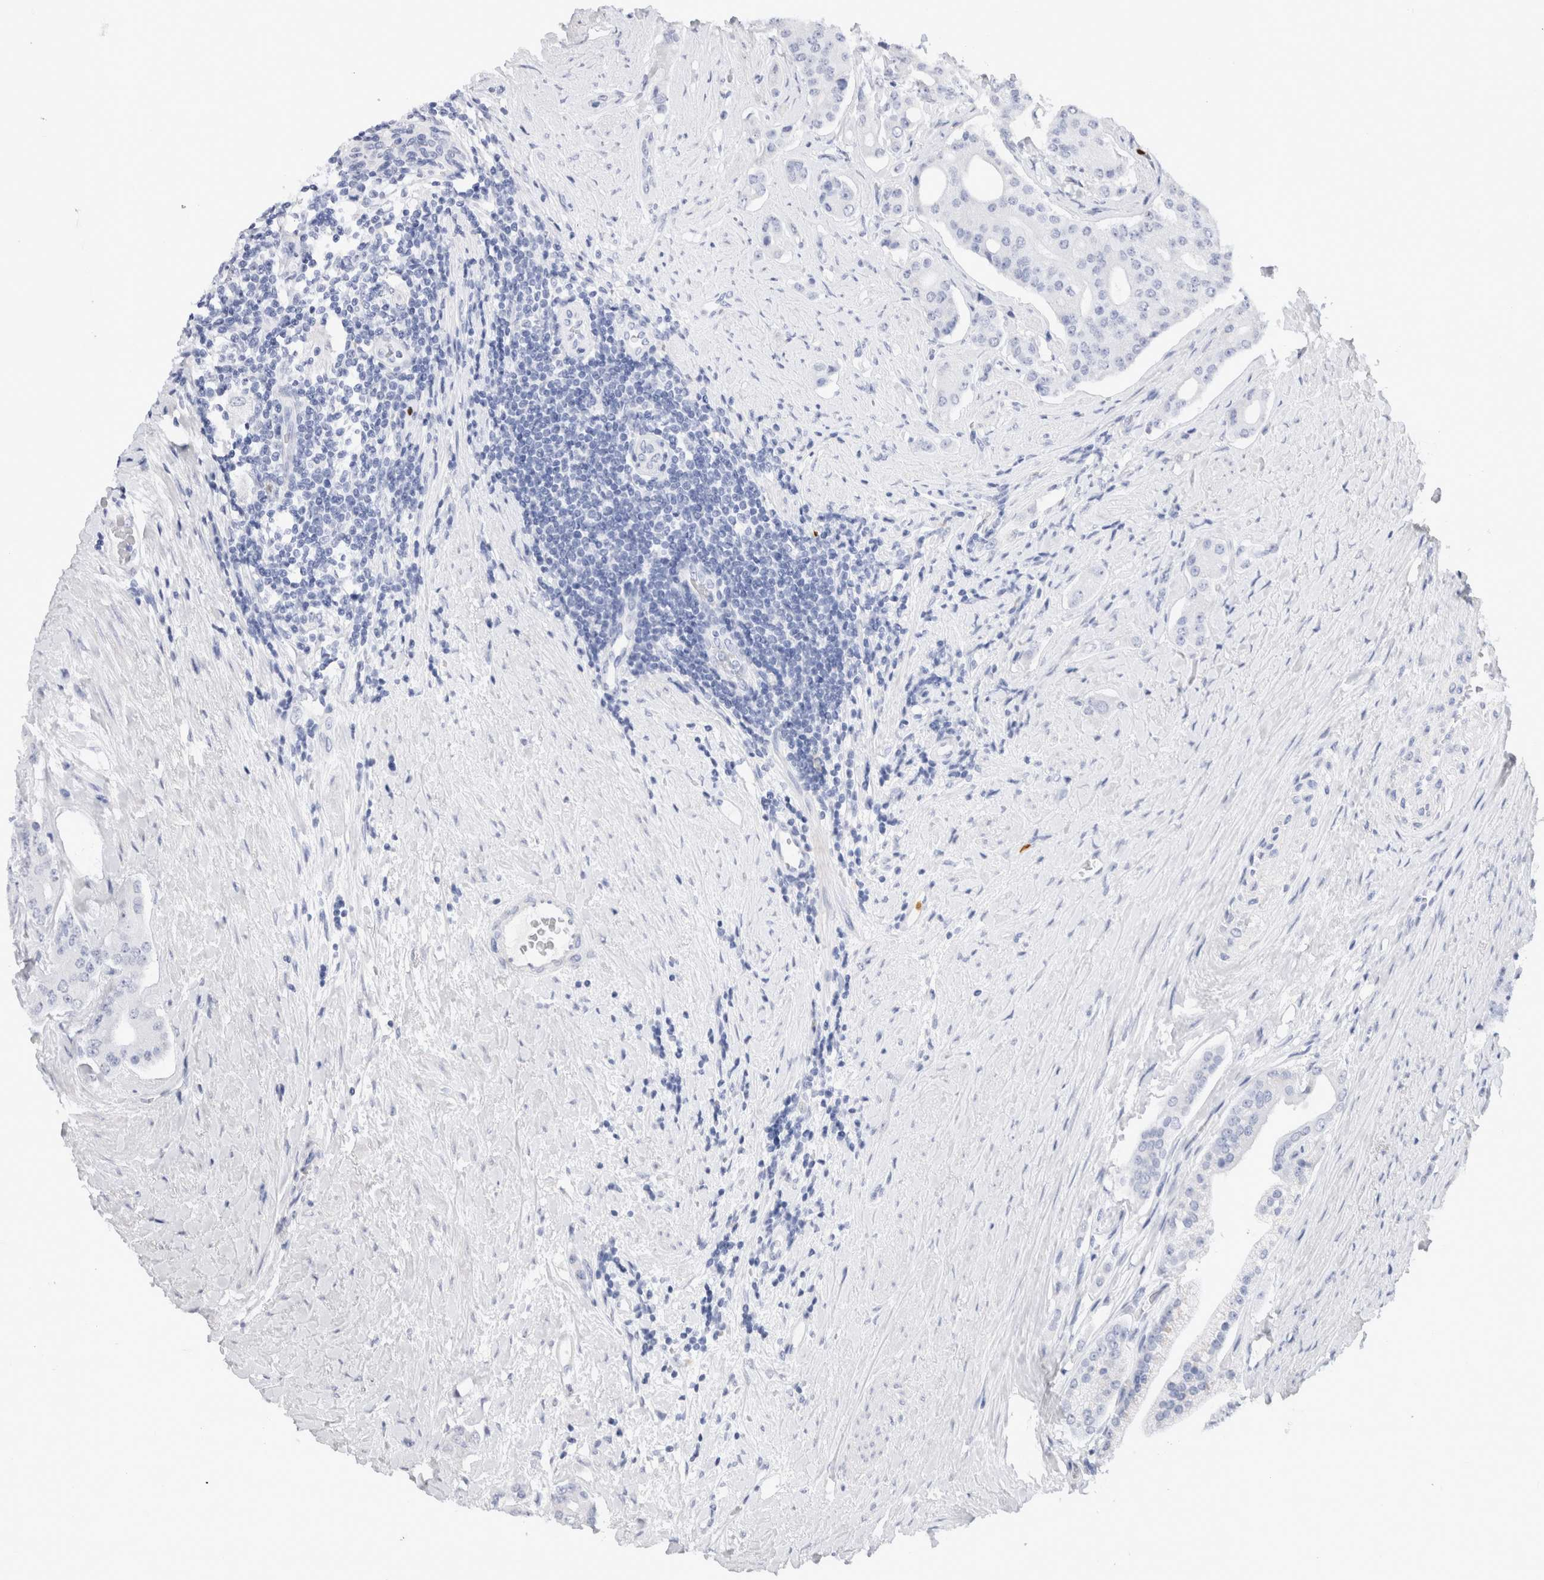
{"staining": {"intensity": "negative", "quantity": "none", "location": "none"}, "tissue": "prostate cancer", "cell_type": "Tumor cells", "image_type": "cancer", "snomed": [{"axis": "morphology", "description": "Adenocarcinoma, High grade"}, {"axis": "topography", "description": "Prostate"}], "caption": "An IHC histopathology image of high-grade adenocarcinoma (prostate) is shown. There is no staining in tumor cells of high-grade adenocarcinoma (prostate).", "gene": "SLC10A5", "patient": {"sex": "male", "age": 71}}